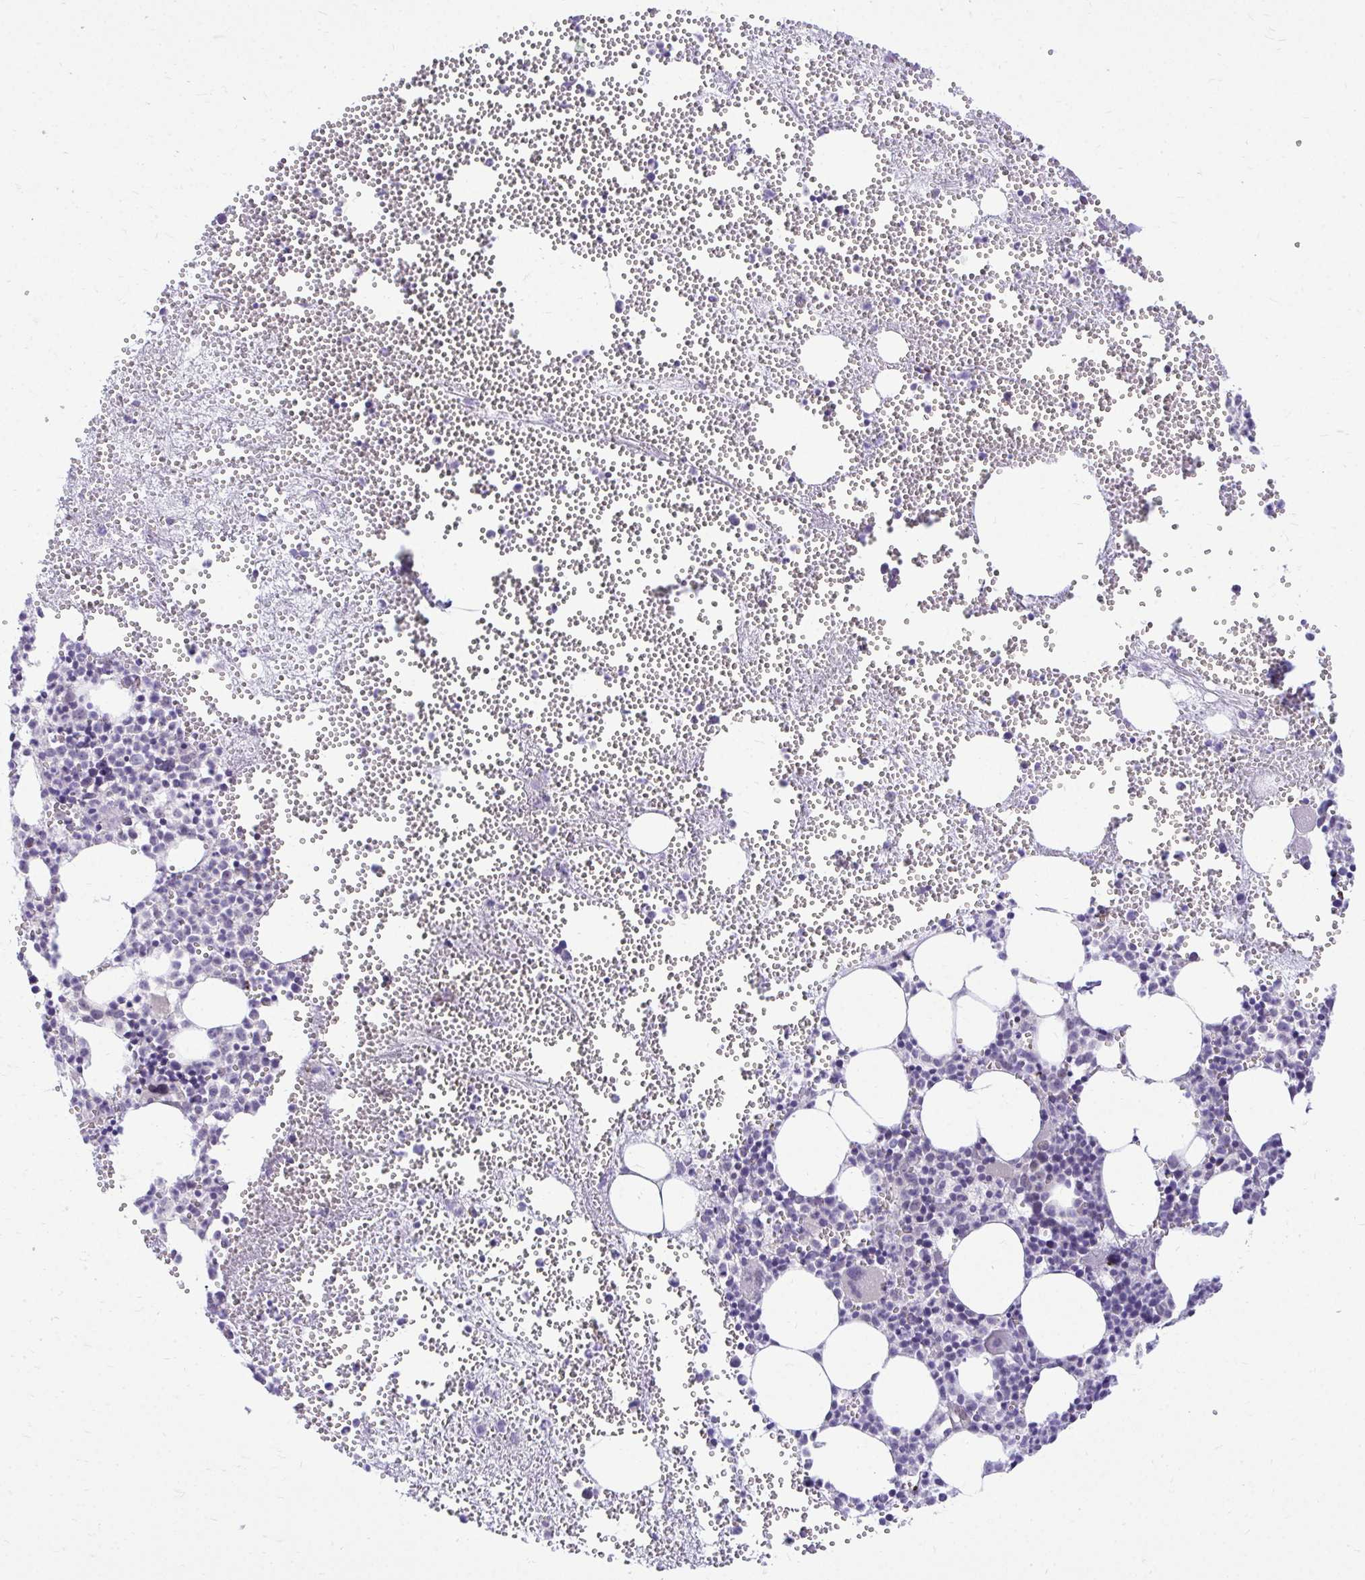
{"staining": {"intensity": "moderate", "quantity": "<25%", "location": "nuclear"}, "tissue": "bone marrow", "cell_type": "Hematopoietic cells", "image_type": "normal", "snomed": [{"axis": "morphology", "description": "Normal tissue, NOS"}, {"axis": "topography", "description": "Bone marrow"}], "caption": "This image displays immunohistochemistry staining of benign human bone marrow, with low moderate nuclear staining in about <25% of hematopoietic cells.", "gene": "BANF1", "patient": {"sex": "female", "age": 57}}